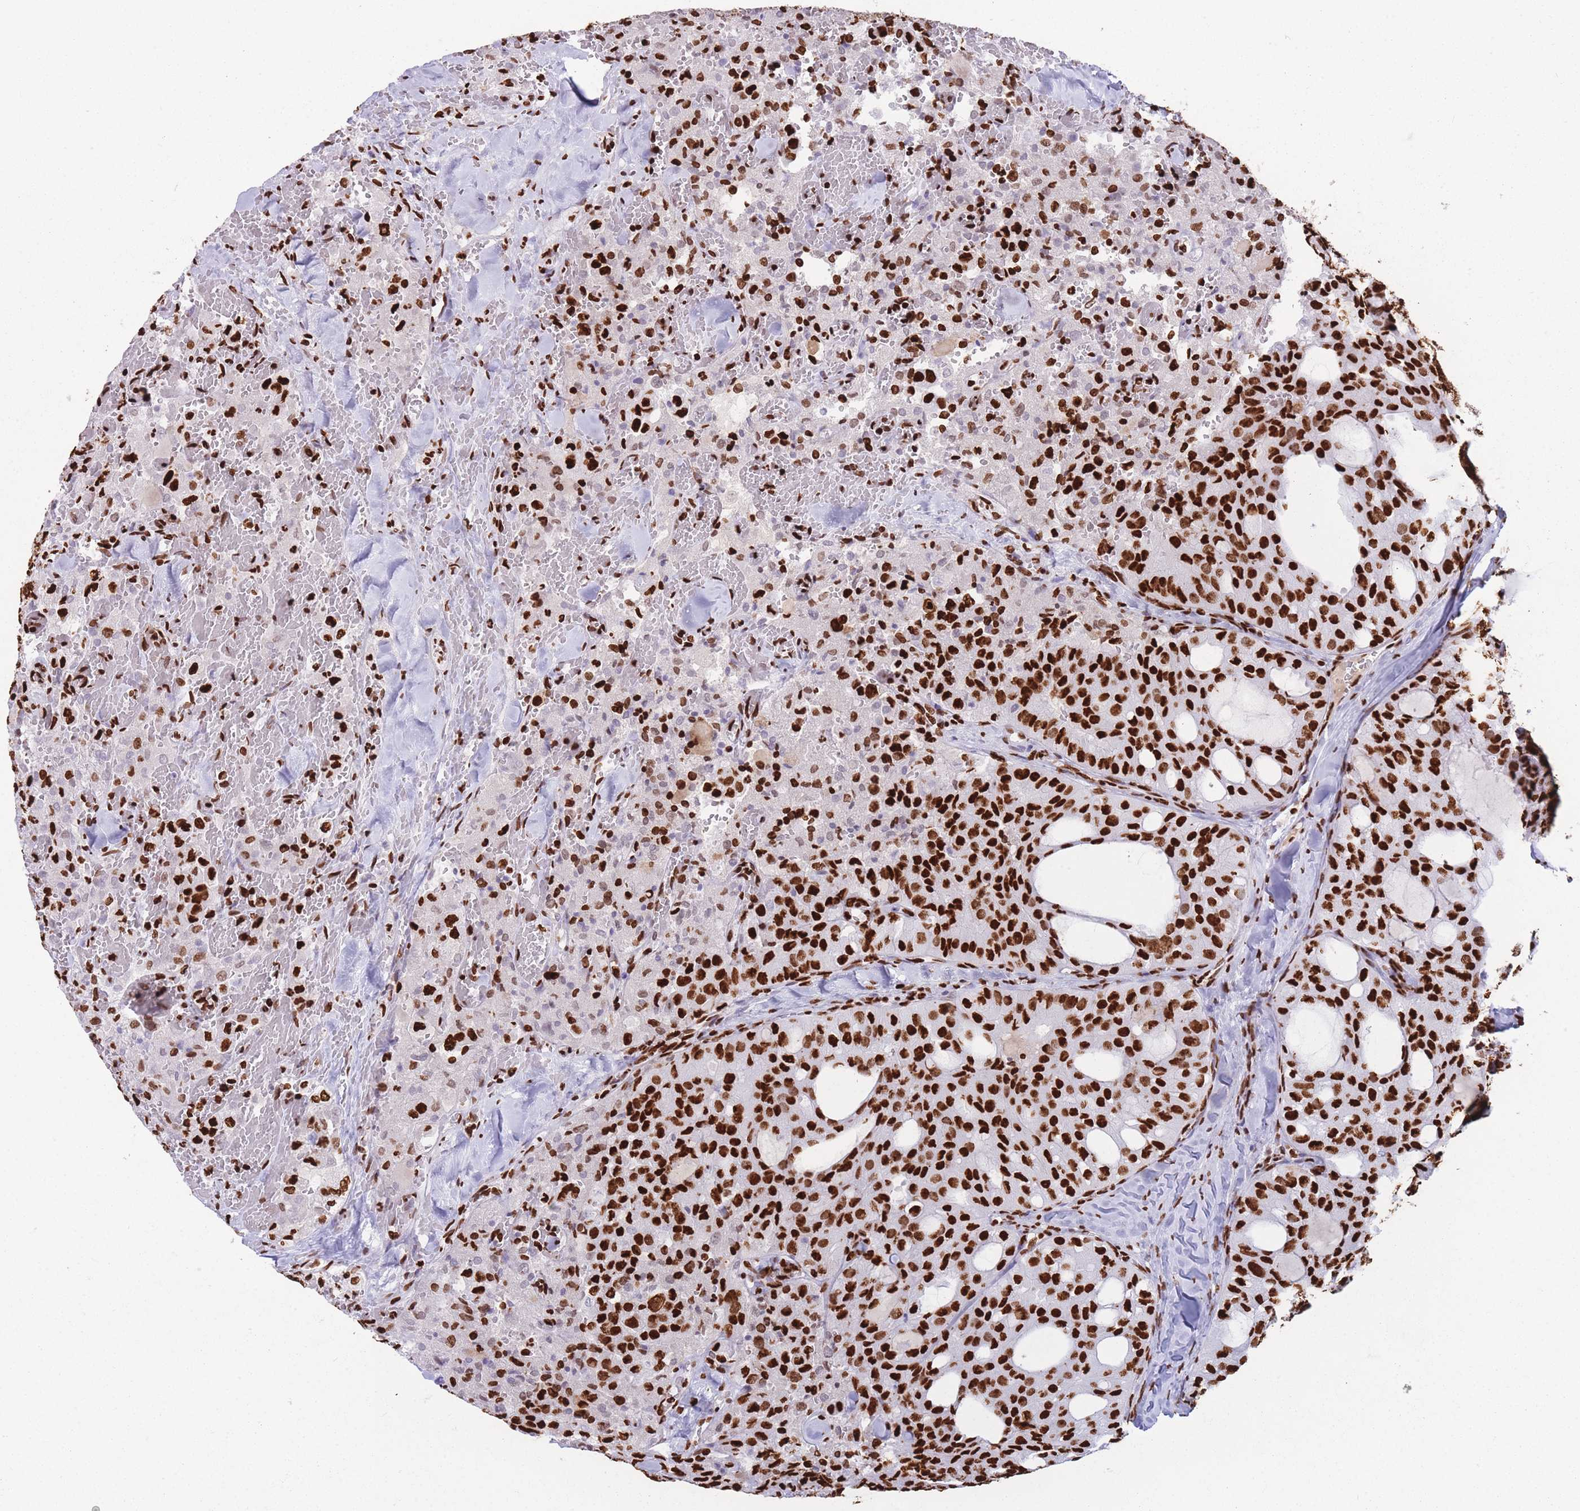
{"staining": {"intensity": "strong", "quantity": ">75%", "location": "nuclear"}, "tissue": "thyroid cancer", "cell_type": "Tumor cells", "image_type": "cancer", "snomed": [{"axis": "morphology", "description": "Follicular adenoma carcinoma, NOS"}, {"axis": "topography", "description": "Thyroid gland"}], "caption": "This histopathology image displays immunohistochemistry (IHC) staining of human thyroid cancer (follicular adenoma carcinoma), with high strong nuclear staining in approximately >75% of tumor cells.", "gene": "HNRNPUL1", "patient": {"sex": "male", "age": 75}}